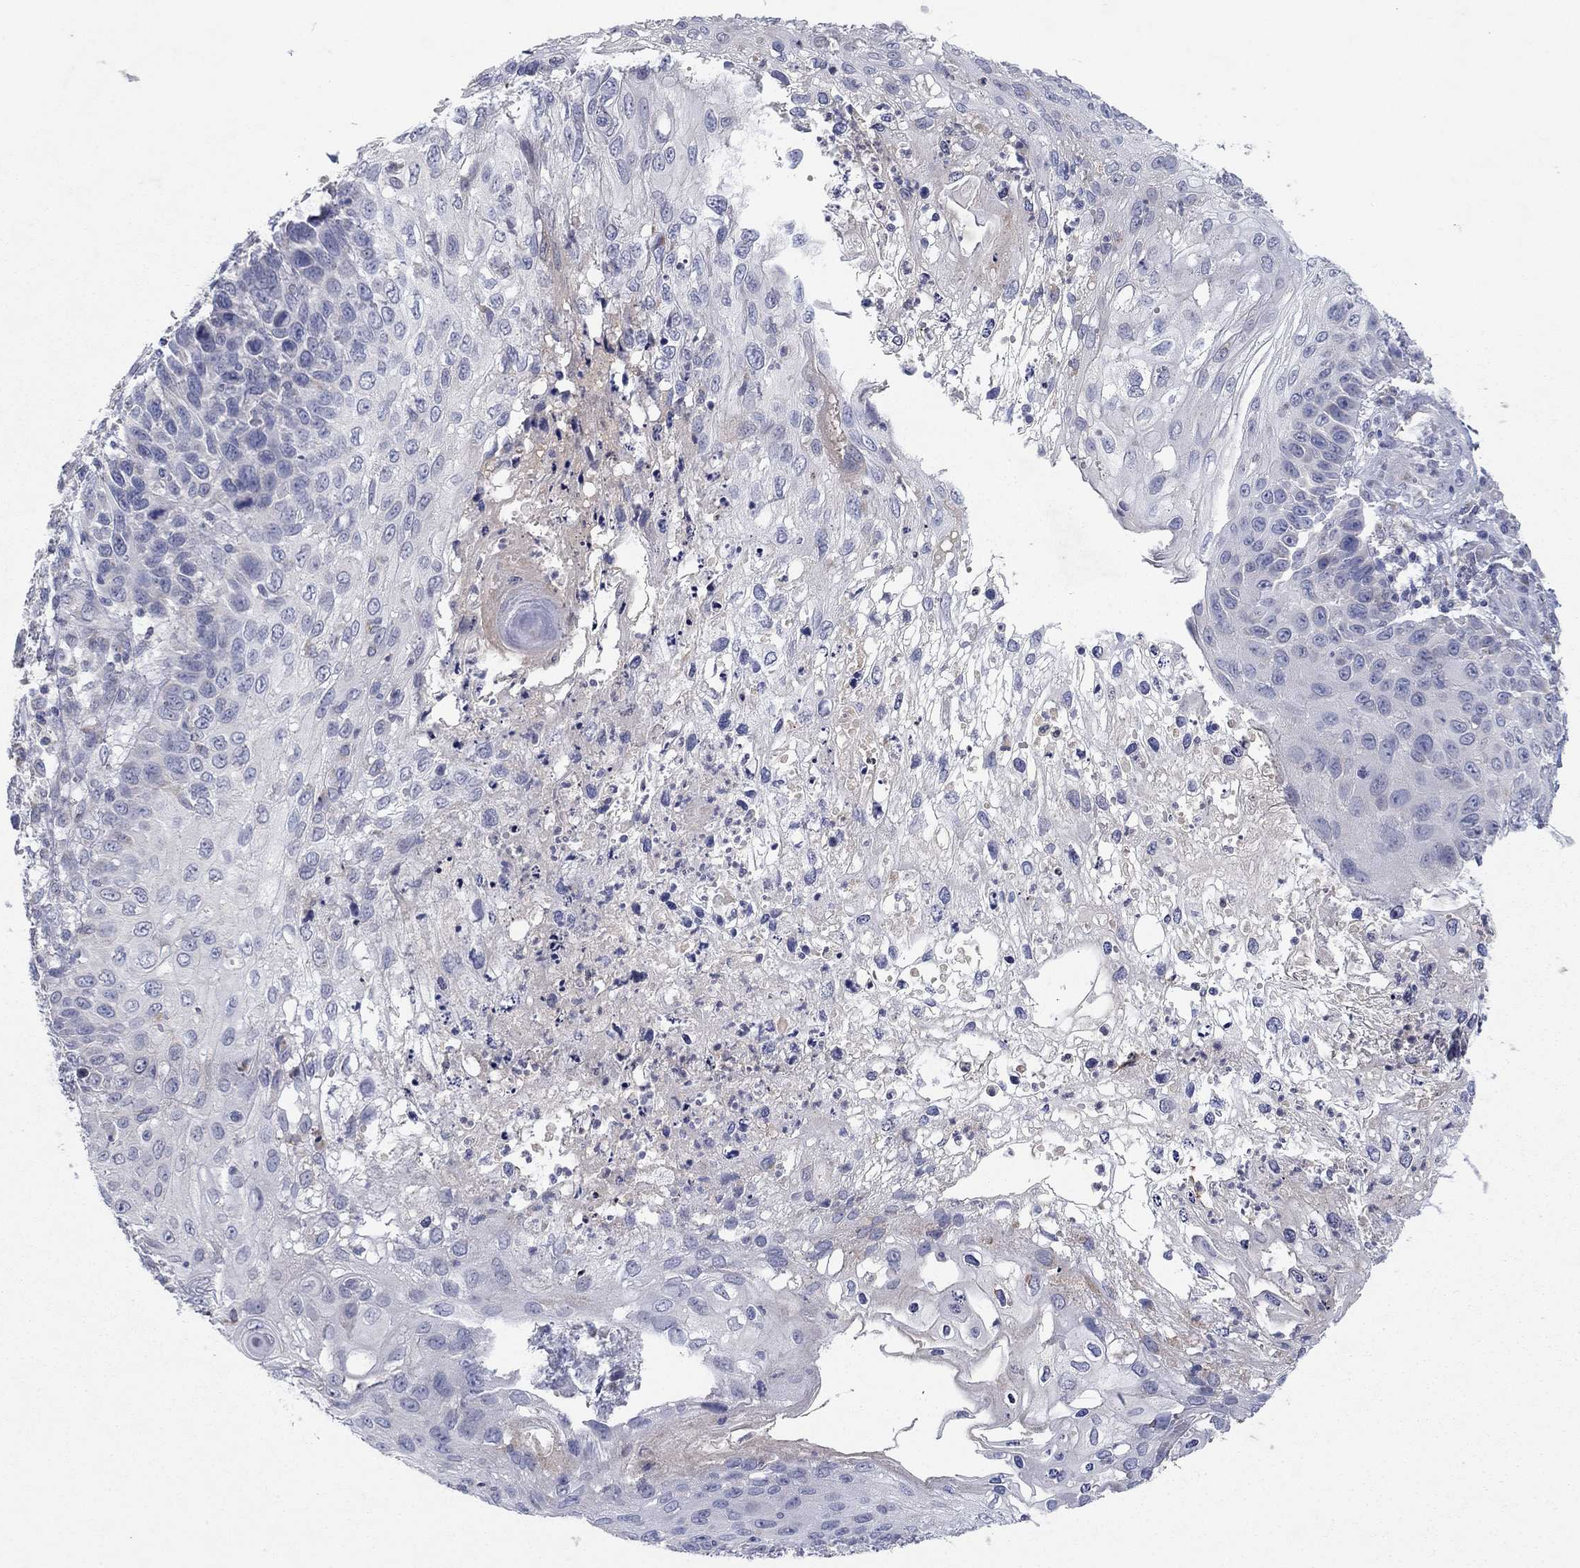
{"staining": {"intensity": "negative", "quantity": "none", "location": "none"}, "tissue": "skin cancer", "cell_type": "Tumor cells", "image_type": "cancer", "snomed": [{"axis": "morphology", "description": "Squamous cell carcinoma, NOS"}, {"axis": "topography", "description": "Skin"}], "caption": "This is an immunohistochemistry micrograph of skin cancer. There is no positivity in tumor cells.", "gene": "PTGDS", "patient": {"sex": "male", "age": 92}}